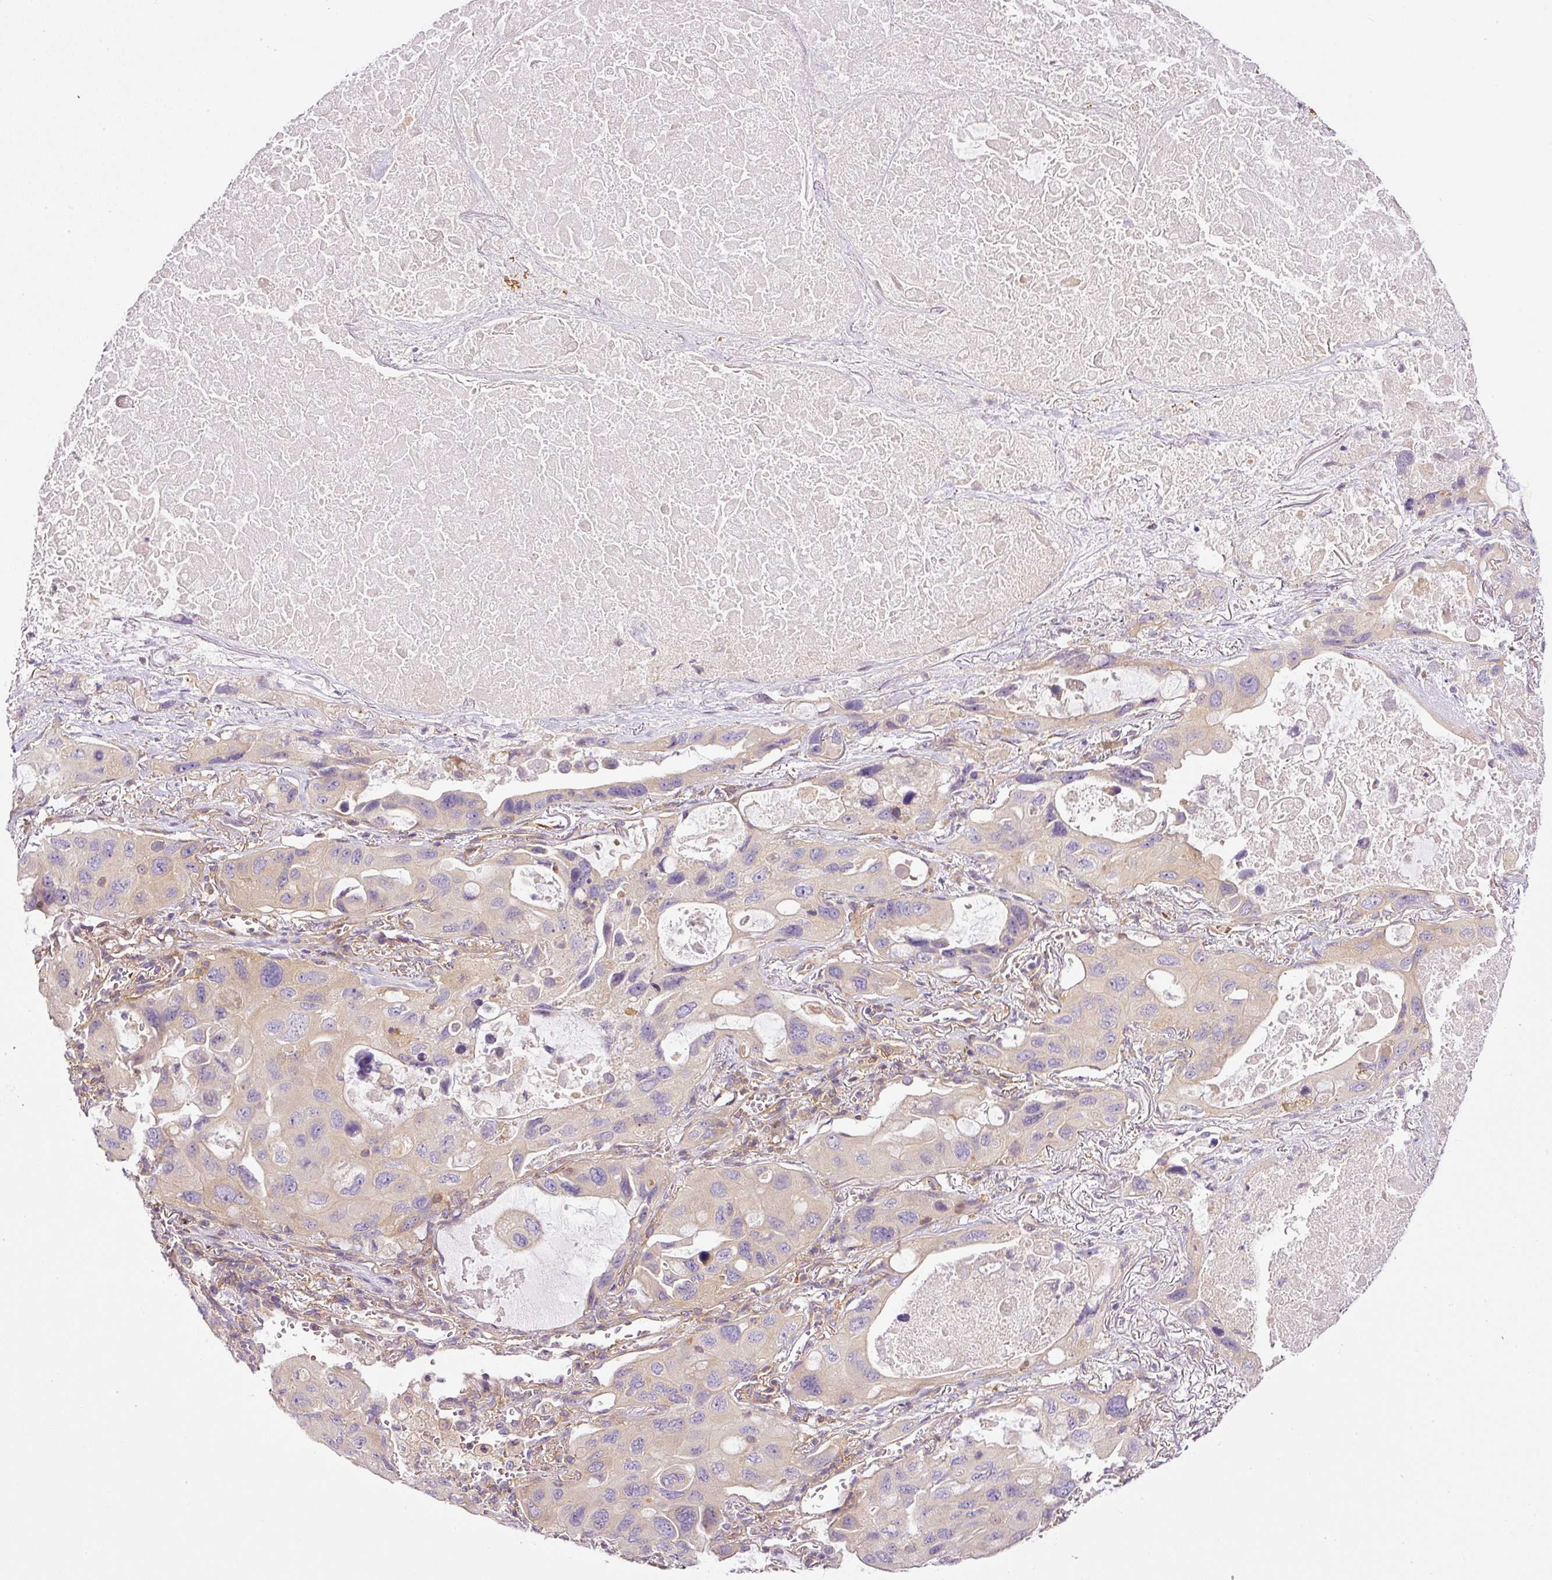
{"staining": {"intensity": "weak", "quantity": "<25%", "location": "cytoplasmic/membranous"}, "tissue": "lung cancer", "cell_type": "Tumor cells", "image_type": "cancer", "snomed": [{"axis": "morphology", "description": "Squamous cell carcinoma, NOS"}, {"axis": "topography", "description": "Lung"}], "caption": "The photomicrograph demonstrates no staining of tumor cells in lung cancer. The staining is performed using DAB brown chromogen with nuclei counter-stained in using hematoxylin.", "gene": "TBC1D2B", "patient": {"sex": "female", "age": 73}}